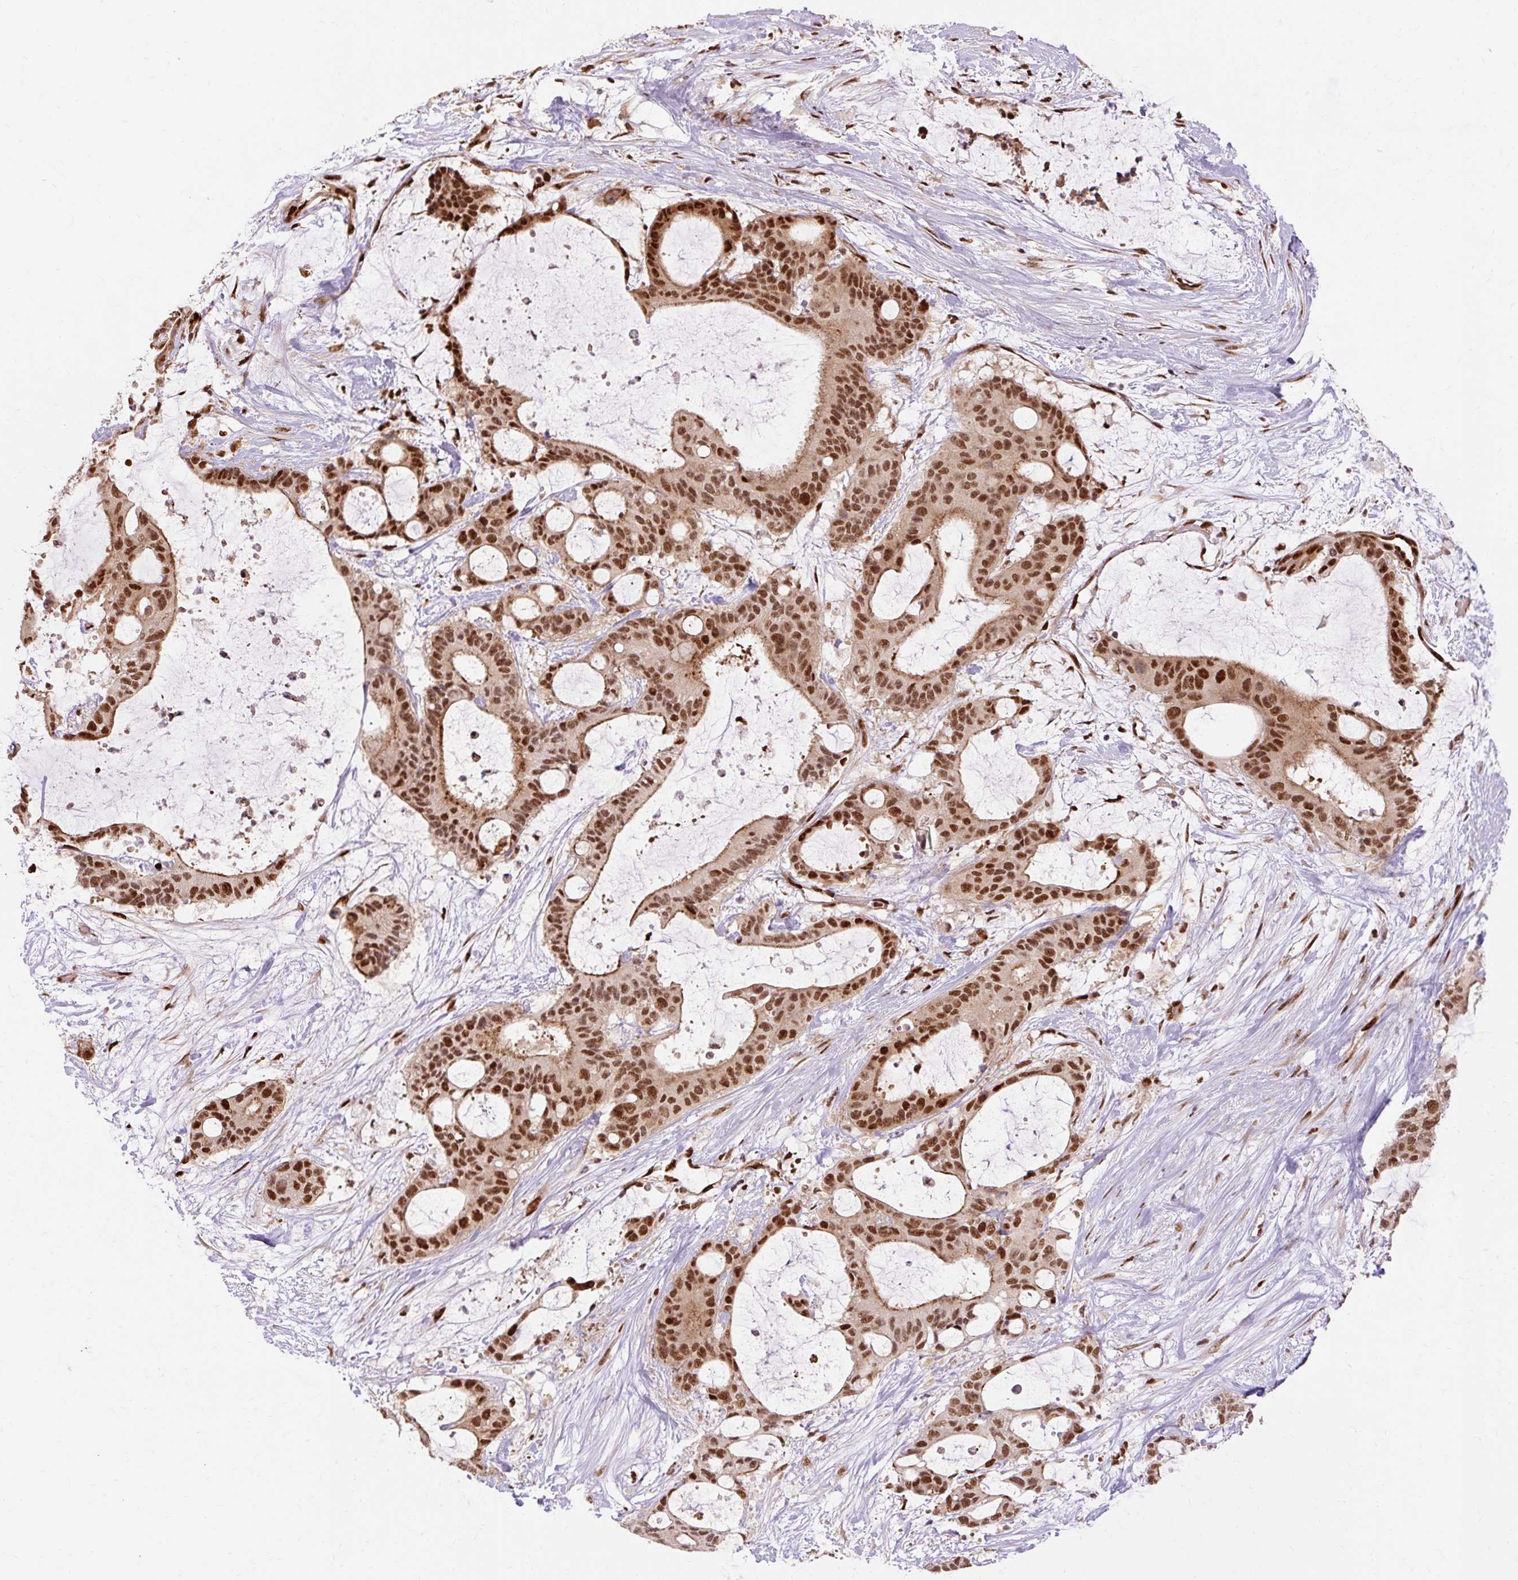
{"staining": {"intensity": "strong", "quantity": ">75%", "location": "cytoplasmic/membranous,nuclear"}, "tissue": "liver cancer", "cell_type": "Tumor cells", "image_type": "cancer", "snomed": [{"axis": "morphology", "description": "Normal tissue, NOS"}, {"axis": "morphology", "description": "Cholangiocarcinoma"}, {"axis": "topography", "description": "Liver"}, {"axis": "topography", "description": "Peripheral nerve tissue"}], "caption": "A histopathology image of human liver cancer (cholangiocarcinoma) stained for a protein reveals strong cytoplasmic/membranous and nuclear brown staining in tumor cells.", "gene": "MECOM", "patient": {"sex": "female", "age": 73}}